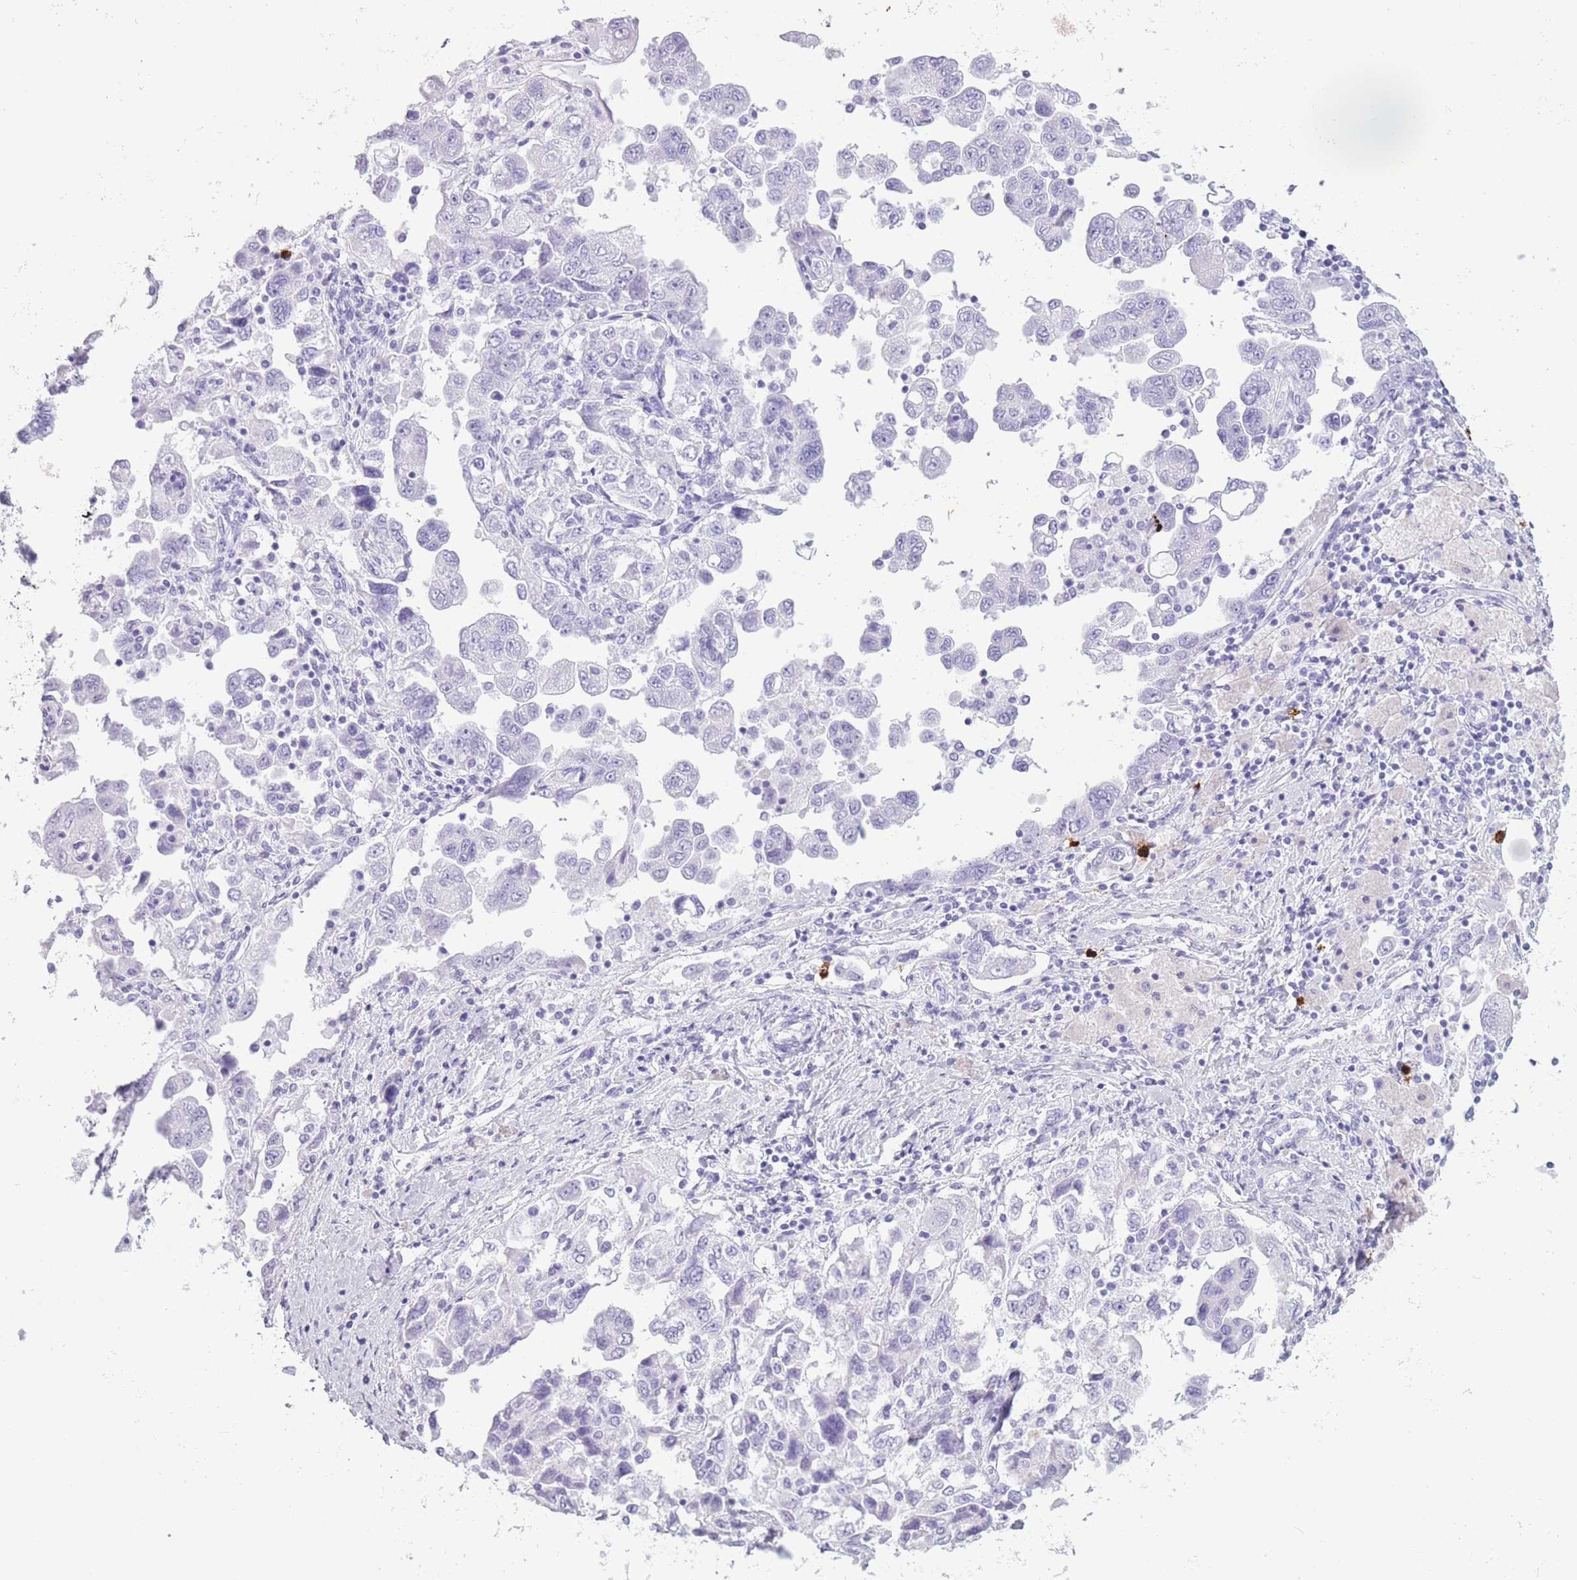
{"staining": {"intensity": "negative", "quantity": "none", "location": "none"}, "tissue": "ovarian cancer", "cell_type": "Tumor cells", "image_type": "cancer", "snomed": [{"axis": "morphology", "description": "Carcinoma, NOS"}, {"axis": "morphology", "description": "Cystadenocarcinoma, serous, NOS"}, {"axis": "topography", "description": "Ovary"}], "caption": "IHC of ovarian cancer exhibits no expression in tumor cells. The staining was performed using DAB to visualize the protein expression in brown, while the nuclei were stained in blue with hematoxylin (Magnification: 20x).", "gene": "OR4F21", "patient": {"sex": "female", "age": 69}}